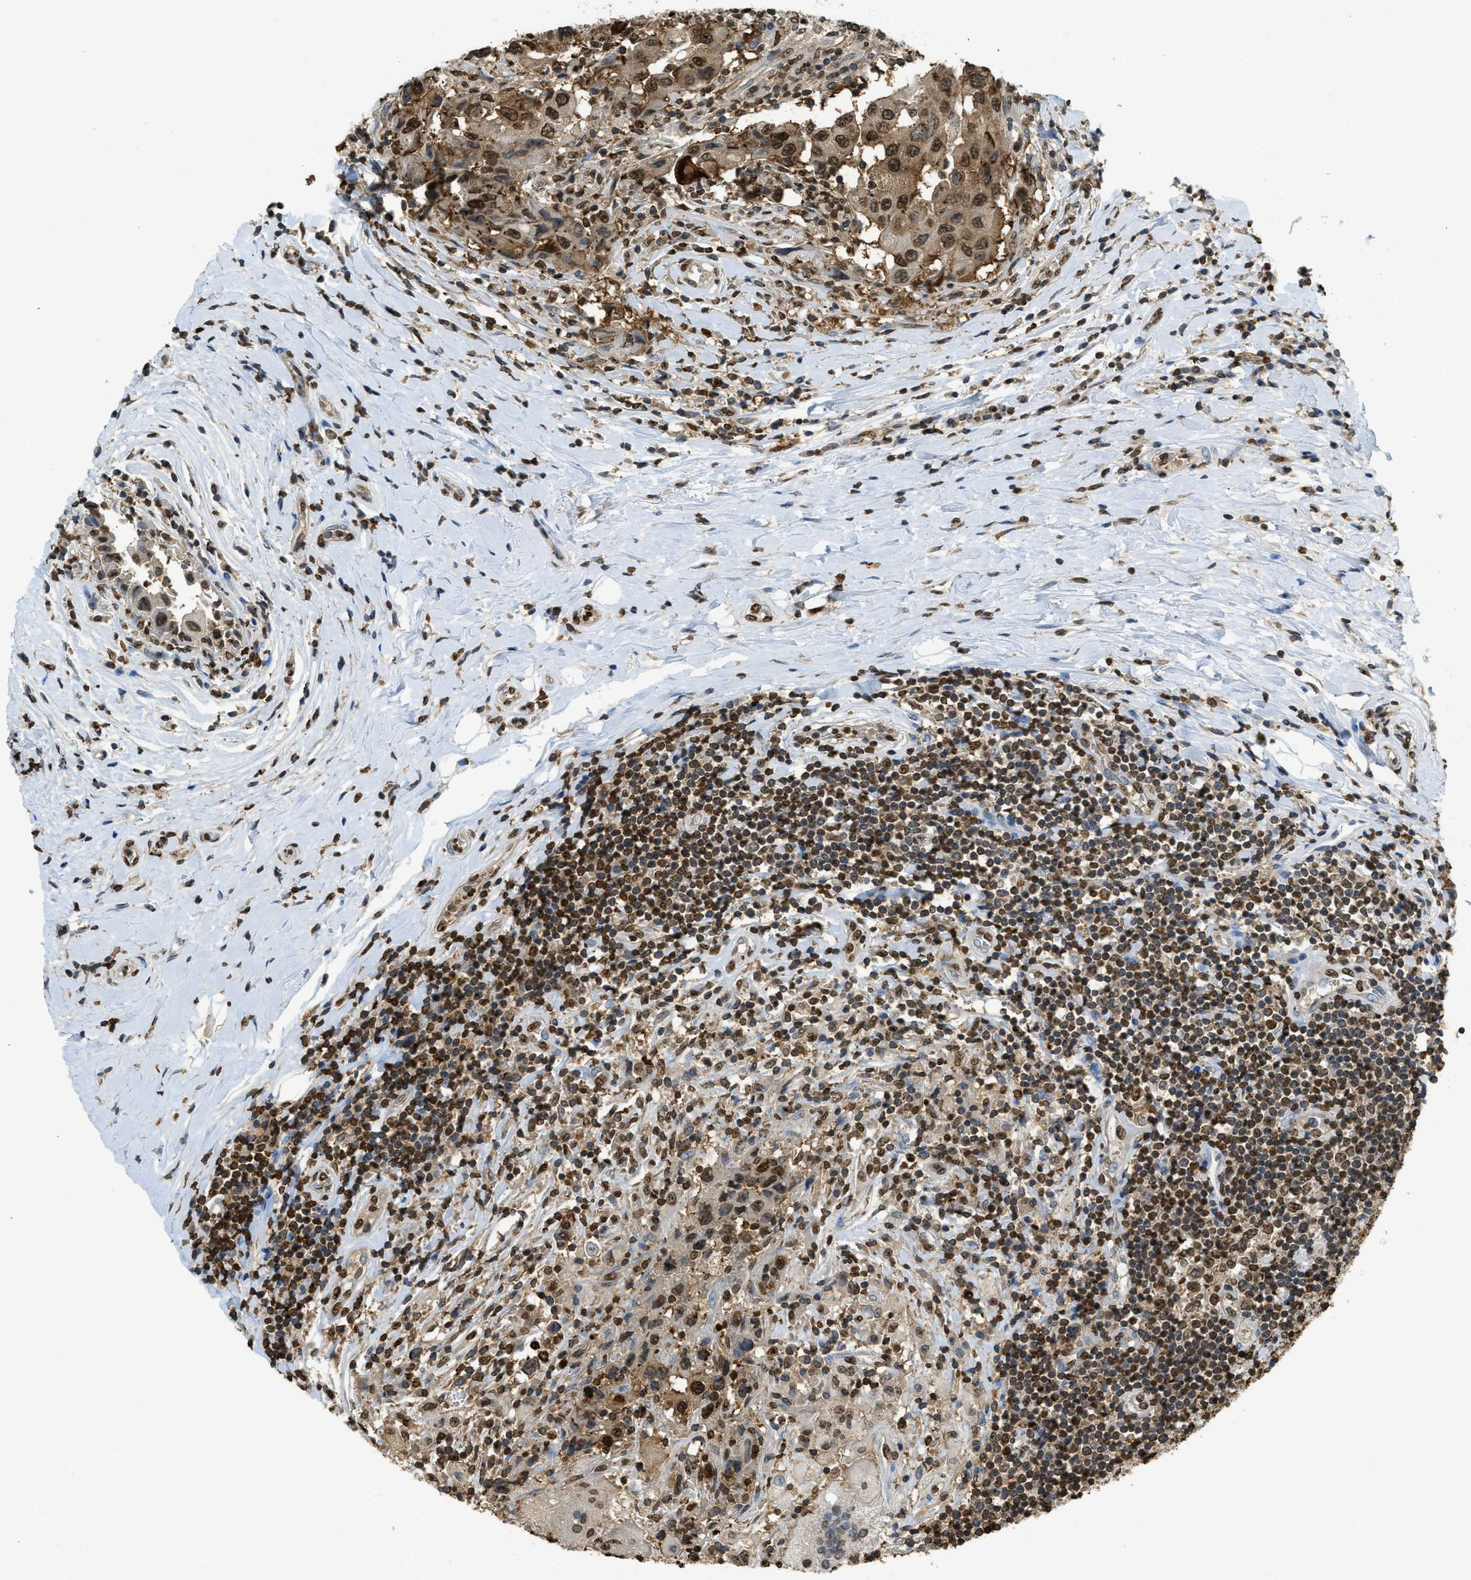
{"staining": {"intensity": "strong", "quantity": ">75%", "location": "cytoplasmic/membranous,nuclear"}, "tissue": "breast cancer", "cell_type": "Tumor cells", "image_type": "cancer", "snomed": [{"axis": "morphology", "description": "Duct carcinoma"}, {"axis": "topography", "description": "Breast"}], "caption": "Invasive ductal carcinoma (breast) stained with a brown dye shows strong cytoplasmic/membranous and nuclear positive expression in about >75% of tumor cells.", "gene": "NR5A2", "patient": {"sex": "female", "age": 27}}